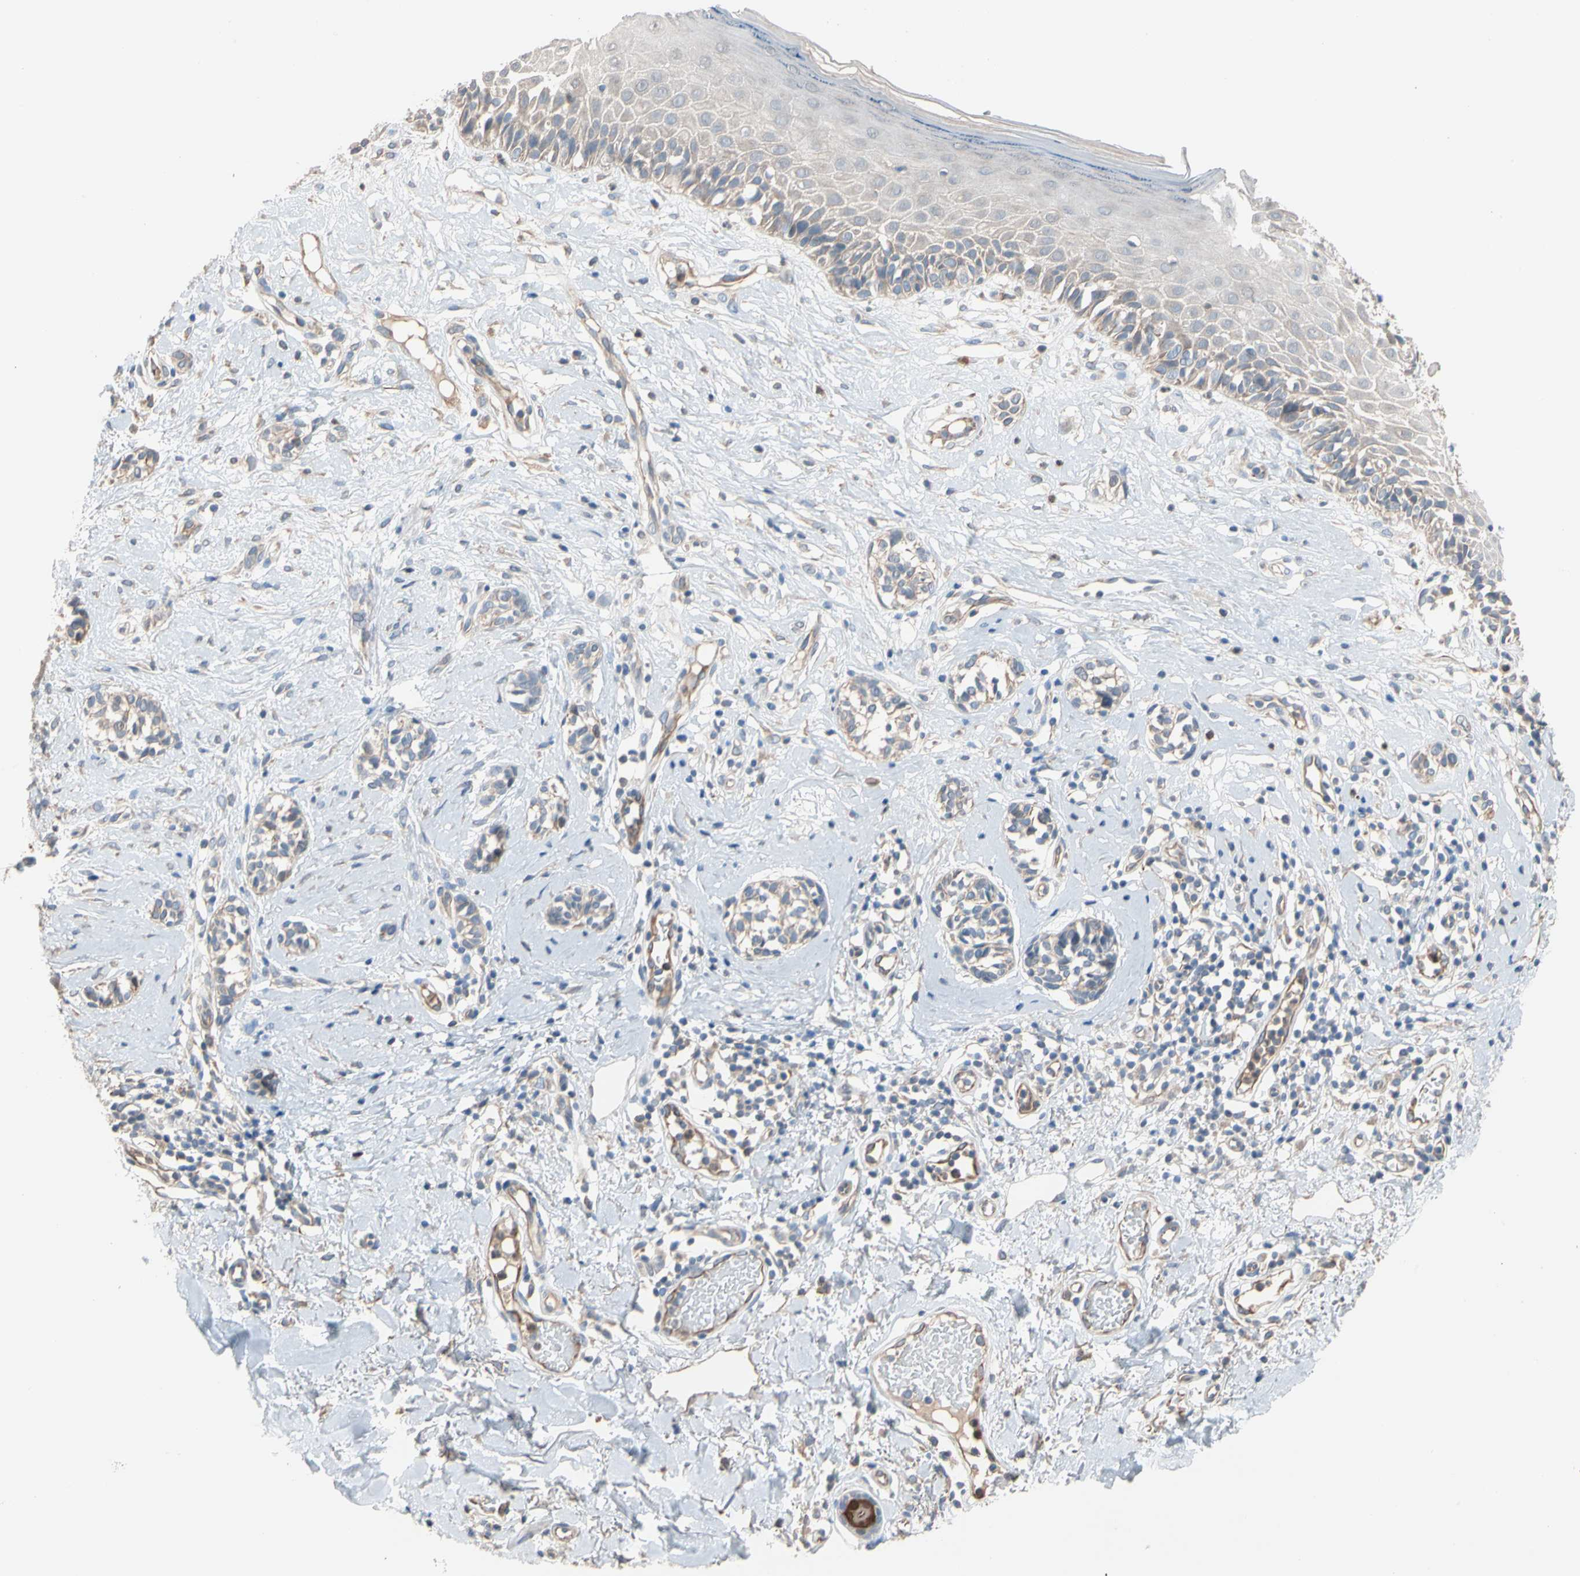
{"staining": {"intensity": "negative", "quantity": "none", "location": "none"}, "tissue": "melanoma", "cell_type": "Tumor cells", "image_type": "cancer", "snomed": [{"axis": "morphology", "description": "Malignant melanoma, NOS"}, {"axis": "topography", "description": "Skin"}], "caption": "DAB (3,3'-diaminobenzidine) immunohistochemical staining of human malignant melanoma reveals no significant staining in tumor cells. Nuclei are stained in blue.", "gene": "BBOX1", "patient": {"sex": "male", "age": 64}}